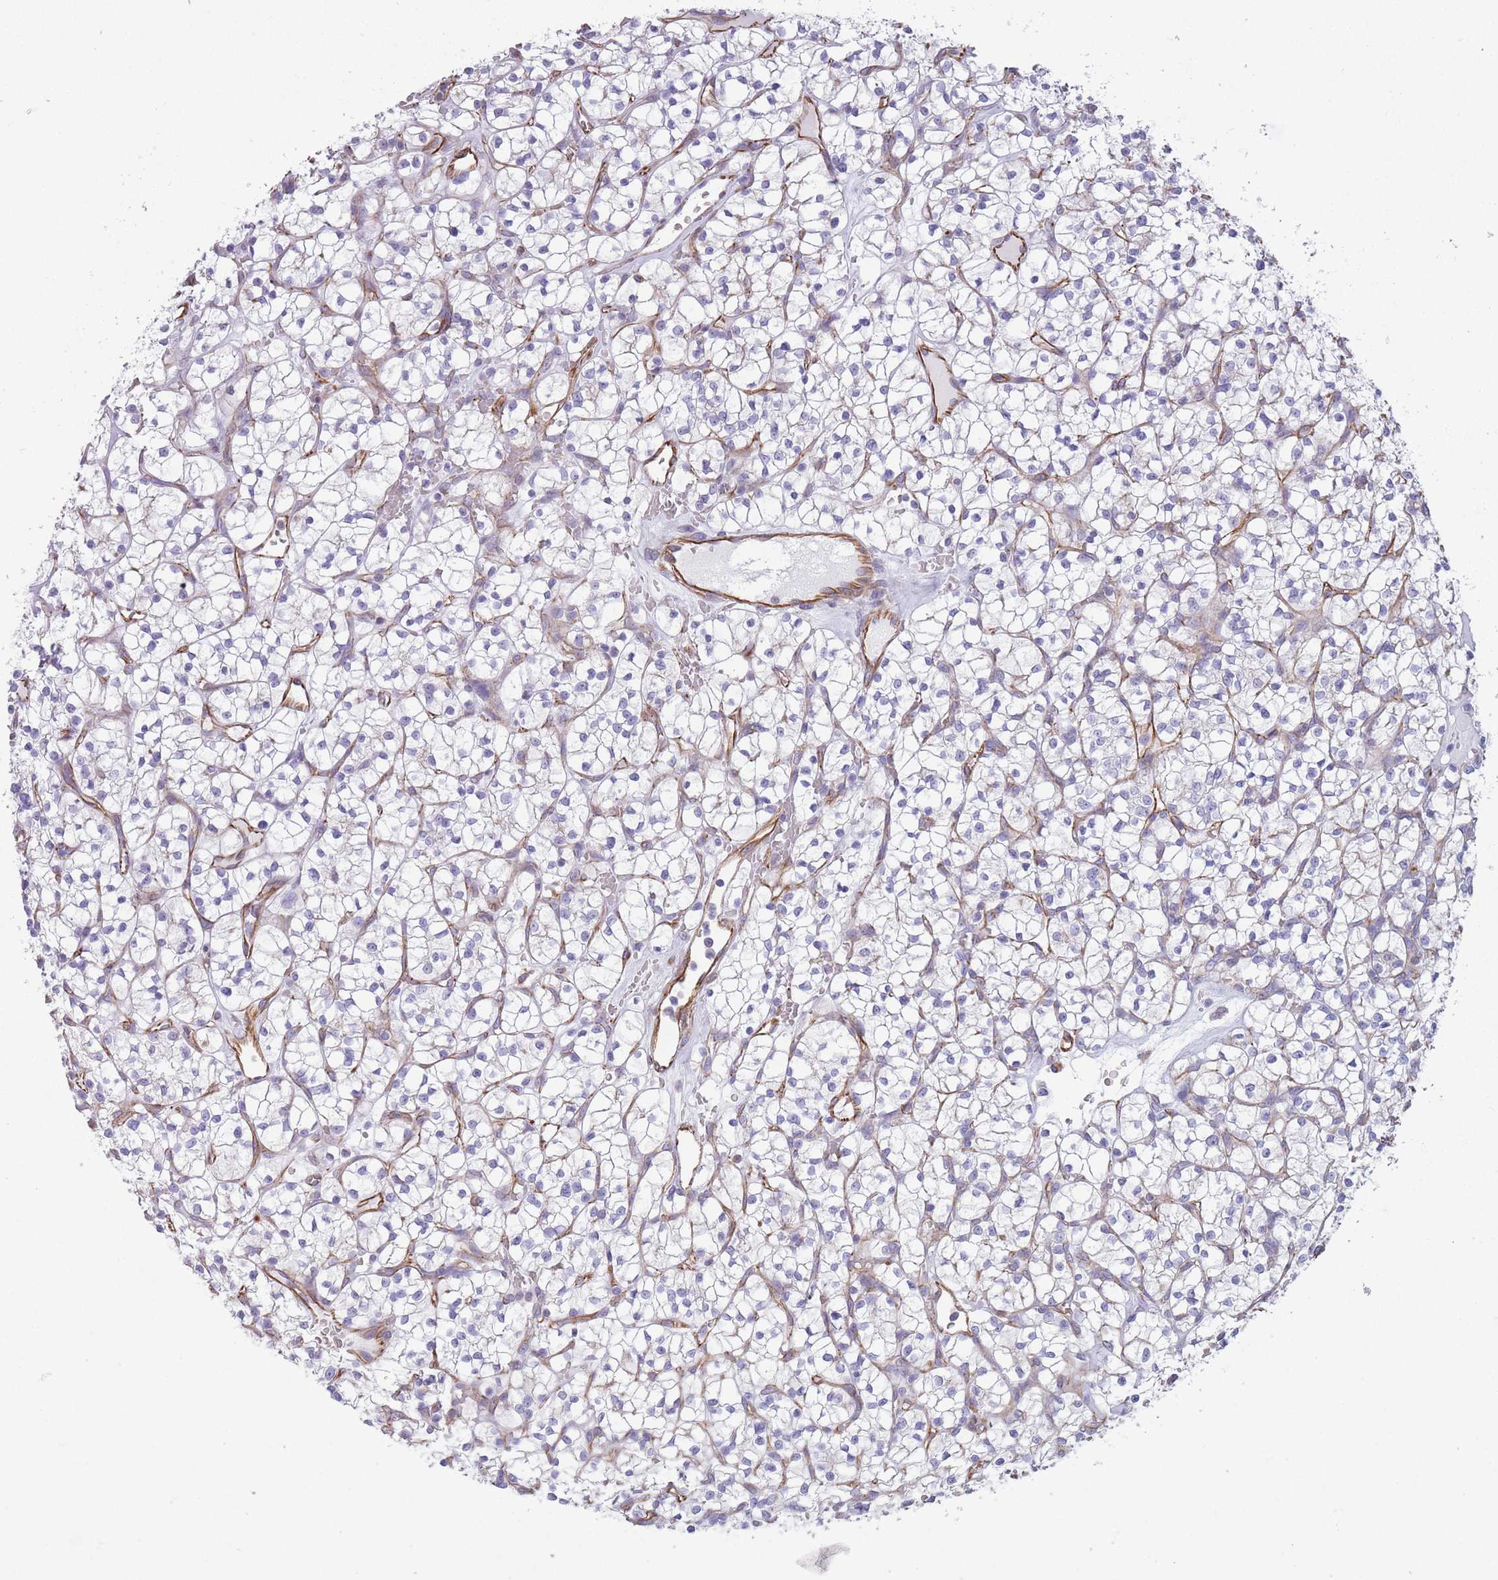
{"staining": {"intensity": "negative", "quantity": "none", "location": "none"}, "tissue": "renal cancer", "cell_type": "Tumor cells", "image_type": "cancer", "snomed": [{"axis": "morphology", "description": "Adenocarcinoma, NOS"}, {"axis": "topography", "description": "Kidney"}], "caption": "DAB (3,3'-diaminobenzidine) immunohistochemical staining of renal adenocarcinoma displays no significant positivity in tumor cells.", "gene": "PTCD1", "patient": {"sex": "female", "age": 64}}